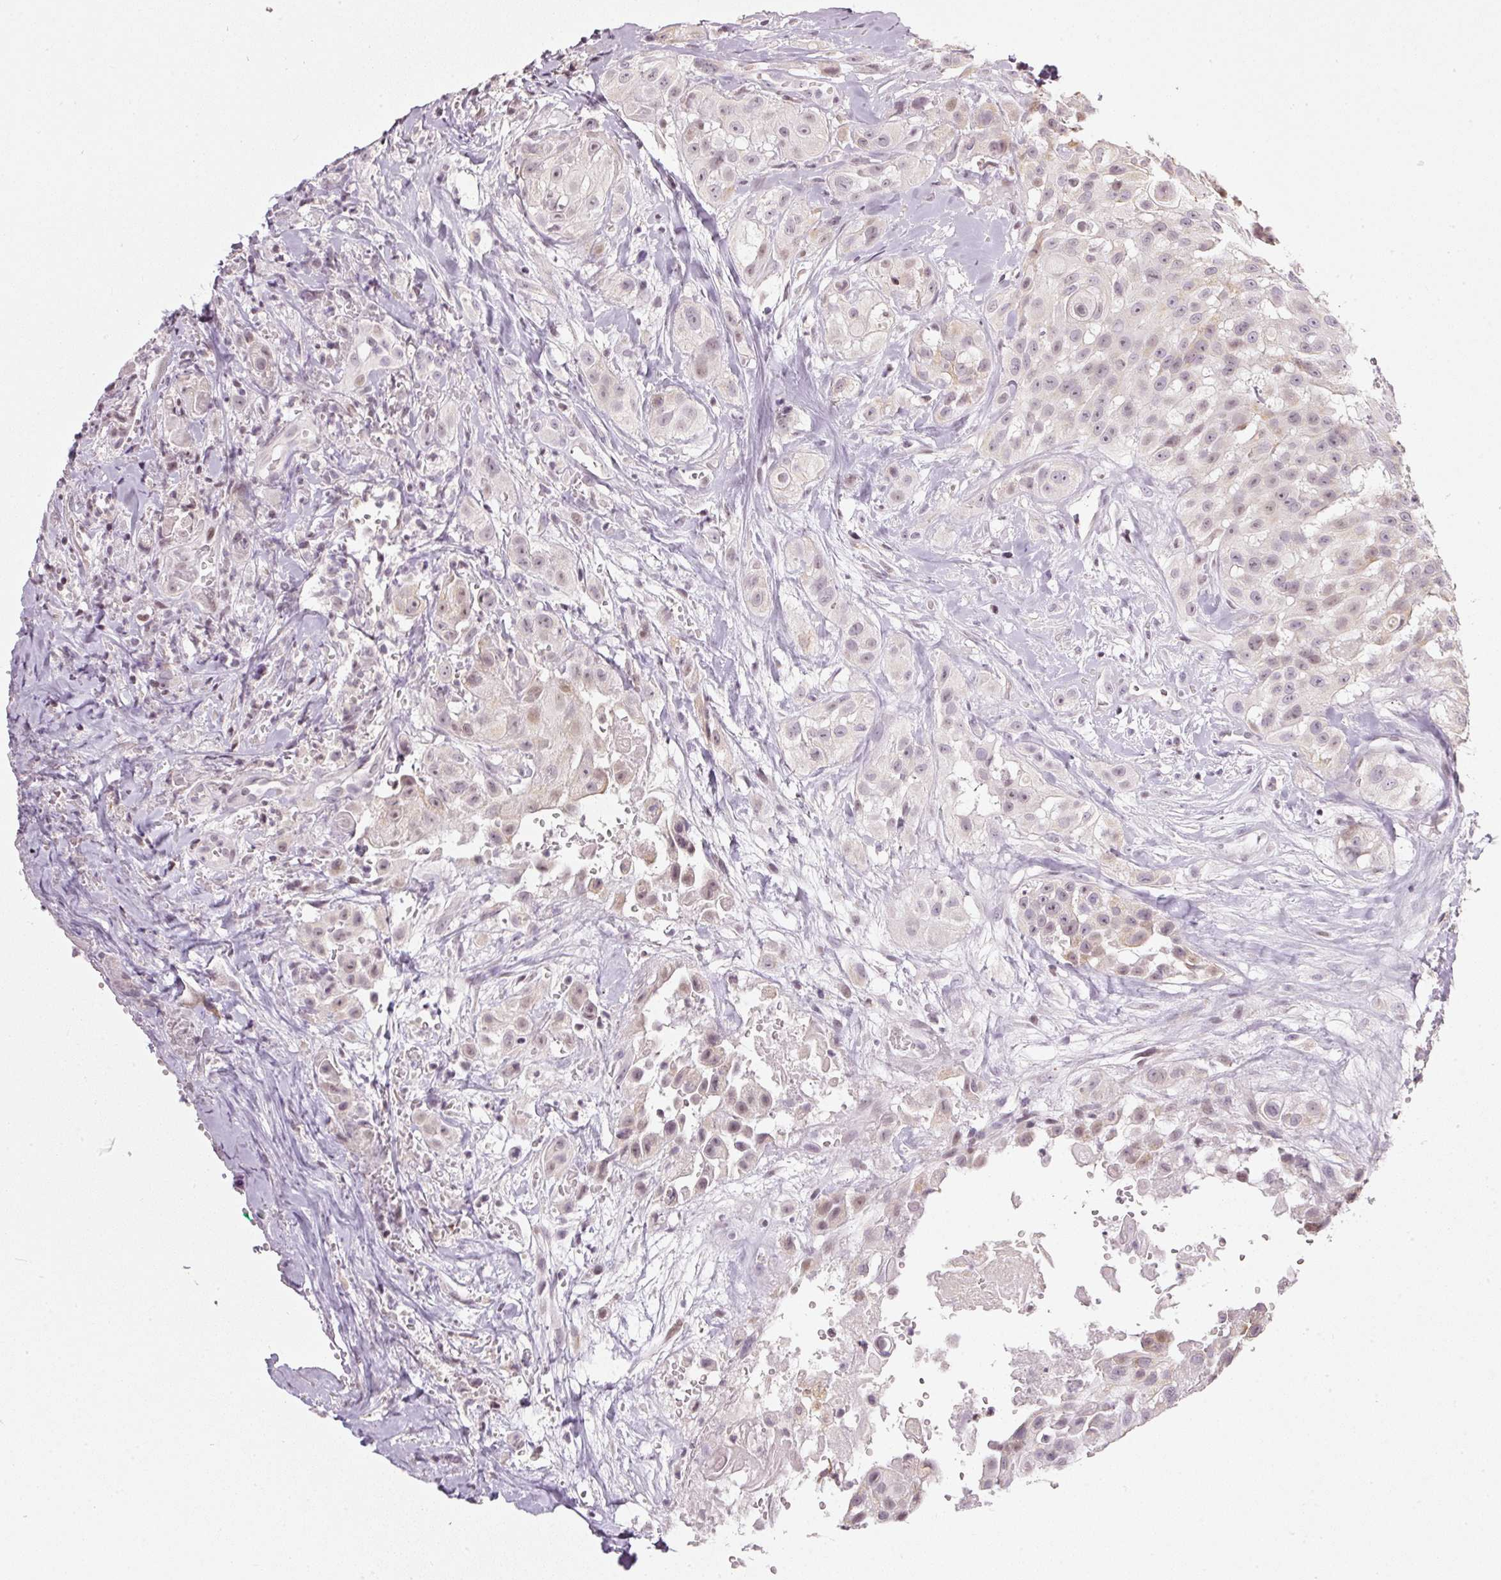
{"staining": {"intensity": "weak", "quantity": "25%-75%", "location": "nuclear"}, "tissue": "head and neck cancer", "cell_type": "Tumor cells", "image_type": "cancer", "snomed": [{"axis": "morphology", "description": "Squamous cell carcinoma, NOS"}, {"axis": "topography", "description": "Head-Neck"}], "caption": "IHC (DAB) staining of squamous cell carcinoma (head and neck) reveals weak nuclear protein staining in about 25%-75% of tumor cells. (DAB (3,3'-diaminobenzidine) IHC, brown staining for protein, blue staining for nuclei).", "gene": "NRDE2", "patient": {"sex": "male", "age": 83}}